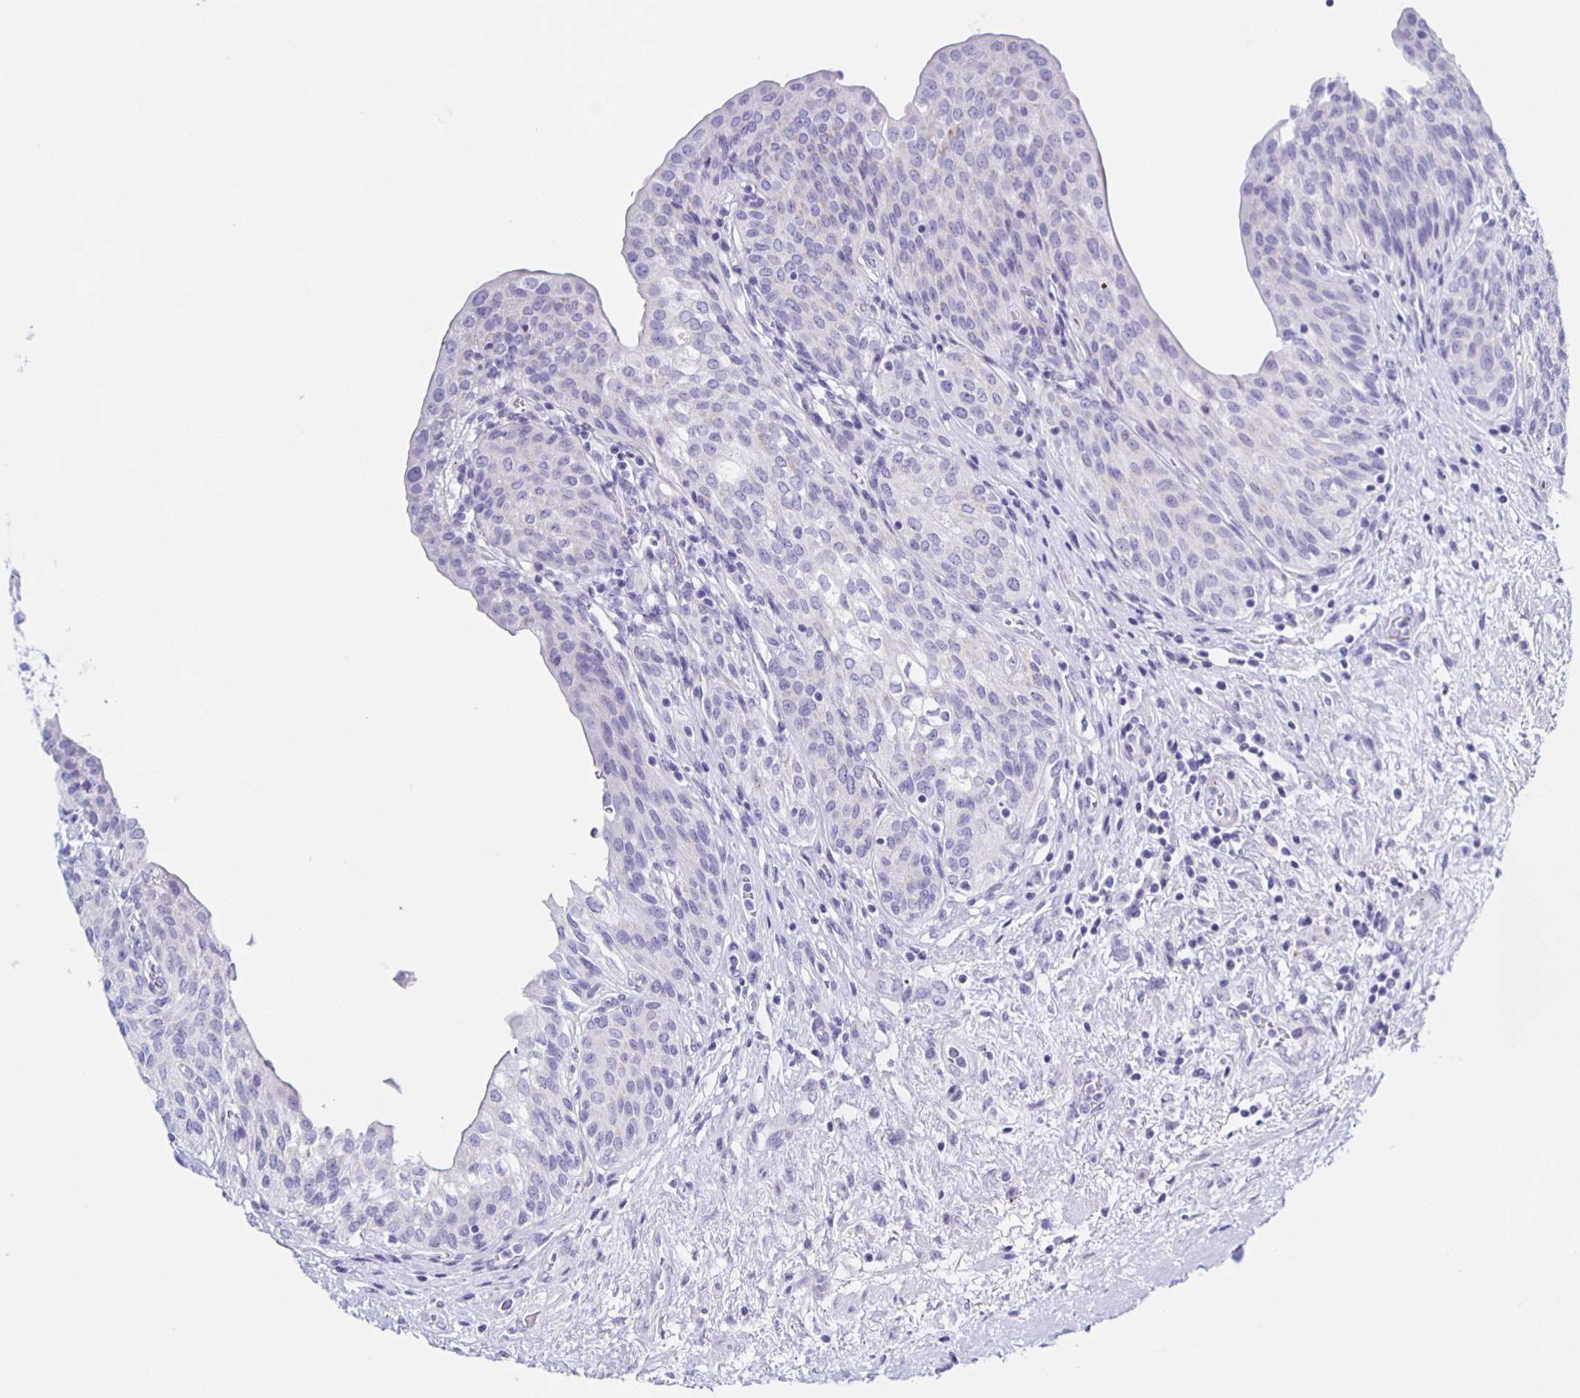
{"staining": {"intensity": "negative", "quantity": "none", "location": "none"}, "tissue": "urinary bladder", "cell_type": "Urothelial cells", "image_type": "normal", "snomed": [{"axis": "morphology", "description": "Normal tissue, NOS"}, {"axis": "topography", "description": "Urinary bladder"}], "caption": "Protein analysis of unremarkable urinary bladder exhibits no significant positivity in urothelial cells. (Brightfield microscopy of DAB (3,3'-diaminobenzidine) immunohistochemistry (IHC) at high magnification).", "gene": "AQP6", "patient": {"sex": "male", "age": 68}}